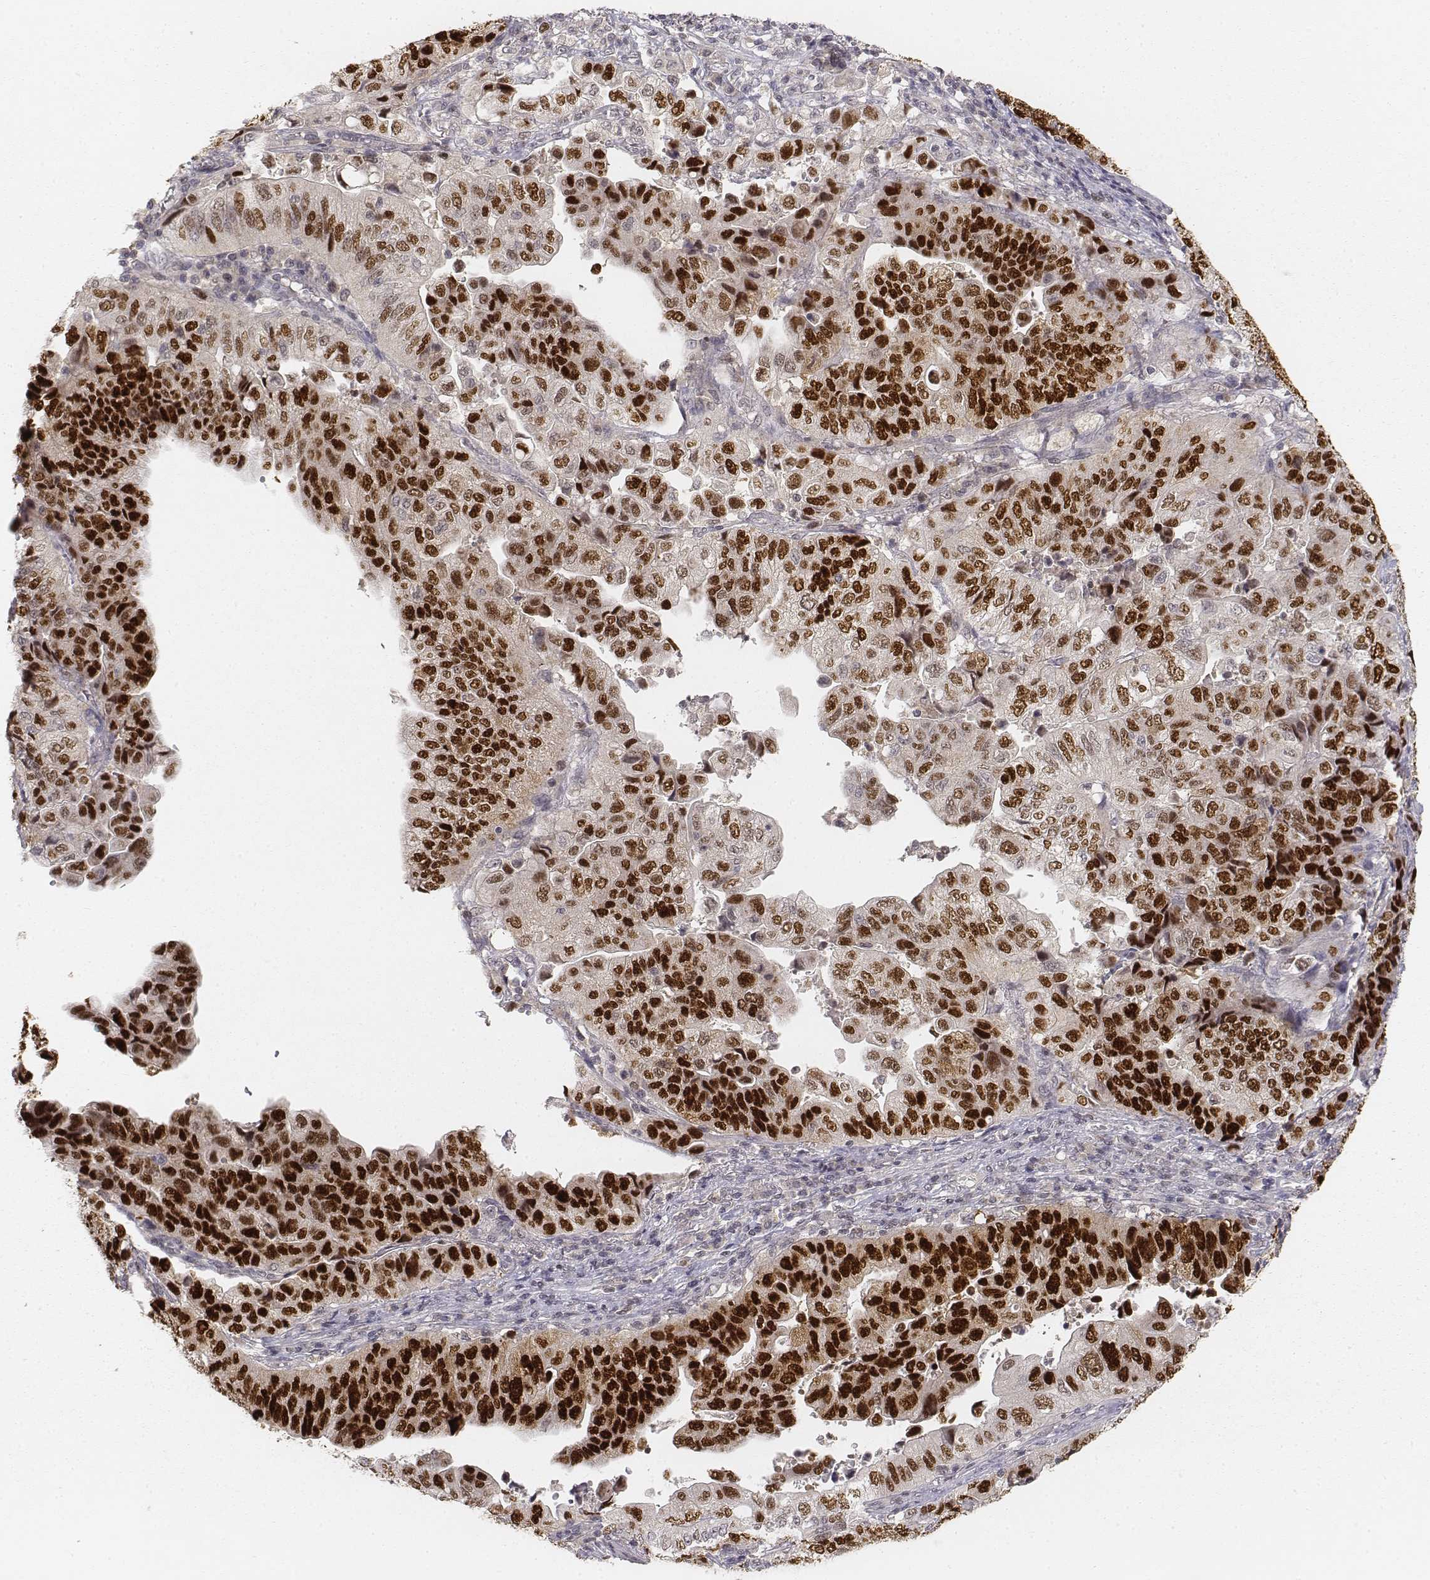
{"staining": {"intensity": "strong", "quantity": ">75%", "location": "nuclear"}, "tissue": "stomach cancer", "cell_type": "Tumor cells", "image_type": "cancer", "snomed": [{"axis": "morphology", "description": "Adenocarcinoma, NOS"}, {"axis": "topography", "description": "Stomach, upper"}], "caption": "Strong nuclear protein staining is identified in approximately >75% of tumor cells in adenocarcinoma (stomach).", "gene": "FANCD2", "patient": {"sex": "female", "age": 67}}